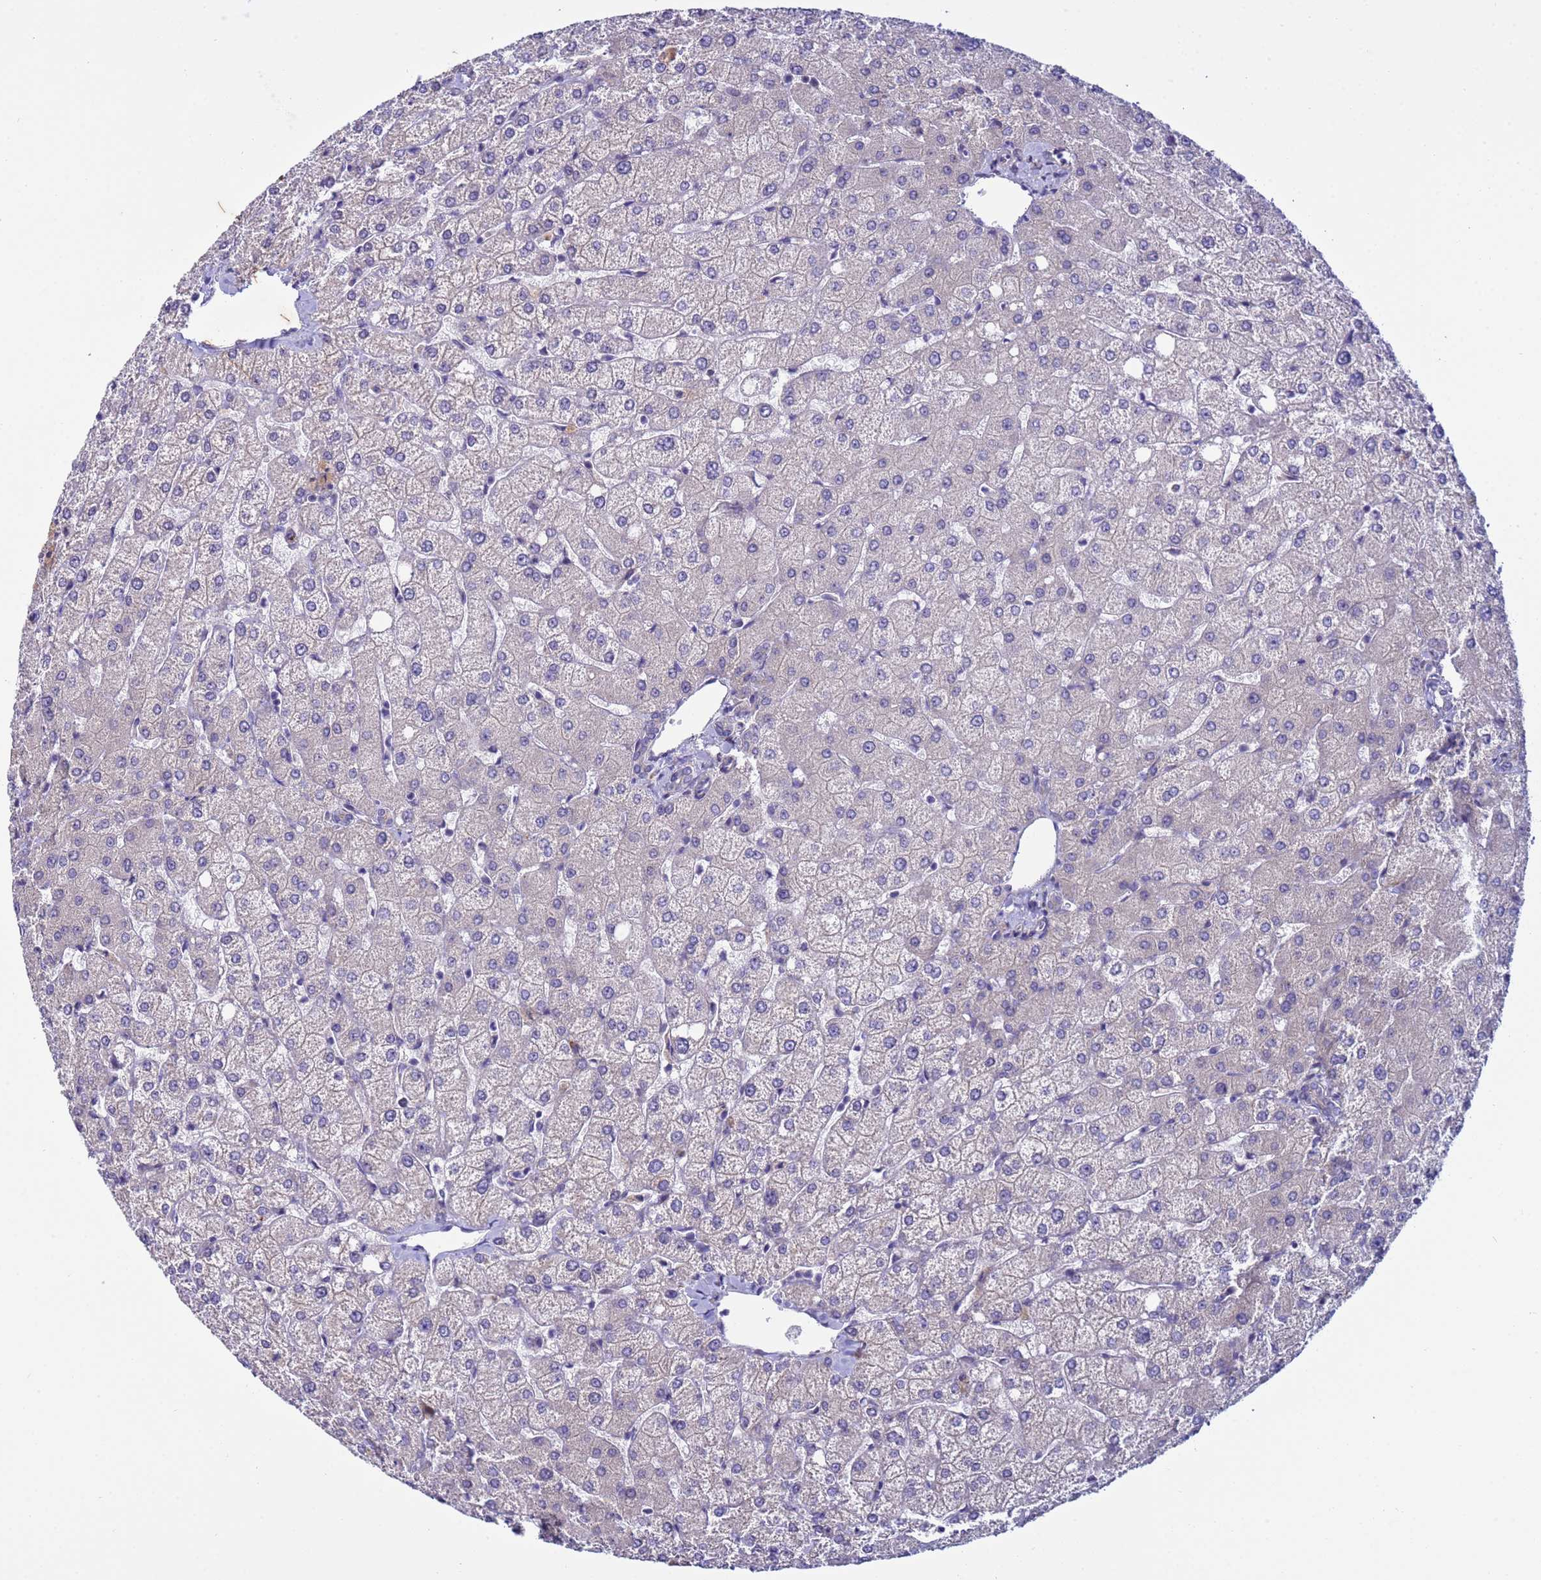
{"staining": {"intensity": "negative", "quantity": "none", "location": "none"}, "tissue": "liver", "cell_type": "Cholangiocytes", "image_type": "normal", "snomed": [{"axis": "morphology", "description": "Normal tissue, NOS"}, {"axis": "topography", "description": "Liver"}], "caption": "Human liver stained for a protein using IHC shows no staining in cholangiocytes.", "gene": "IGSF11", "patient": {"sex": "female", "age": 54}}